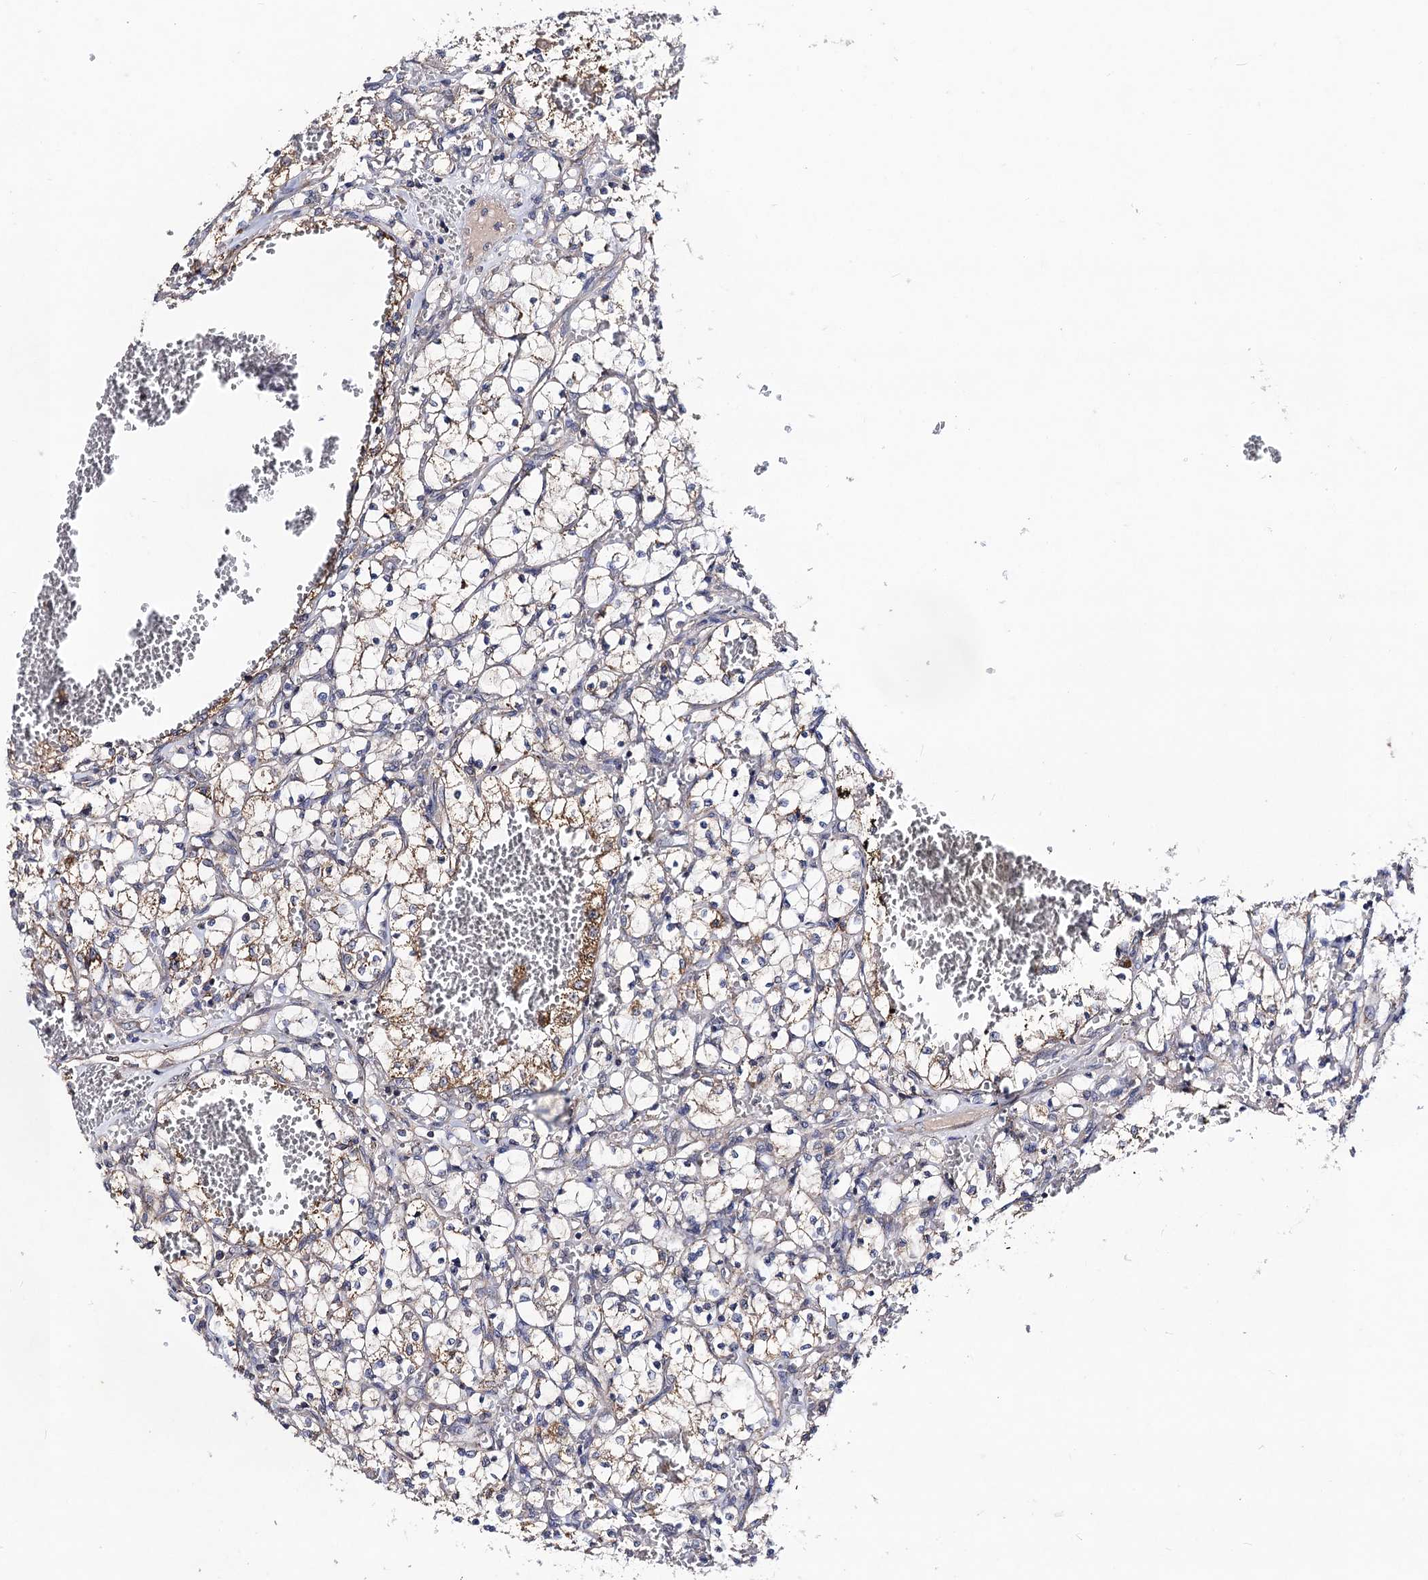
{"staining": {"intensity": "moderate", "quantity": "<25%", "location": "cytoplasmic/membranous"}, "tissue": "renal cancer", "cell_type": "Tumor cells", "image_type": "cancer", "snomed": [{"axis": "morphology", "description": "Adenocarcinoma, NOS"}, {"axis": "topography", "description": "Kidney"}], "caption": "IHC of human renal cancer demonstrates low levels of moderate cytoplasmic/membranous expression in approximately <25% of tumor cells. (IHC, brightfield microscopy, high magnification).", "gene": "VPS37D", "patient": {"sex": "female", "age": 69}}